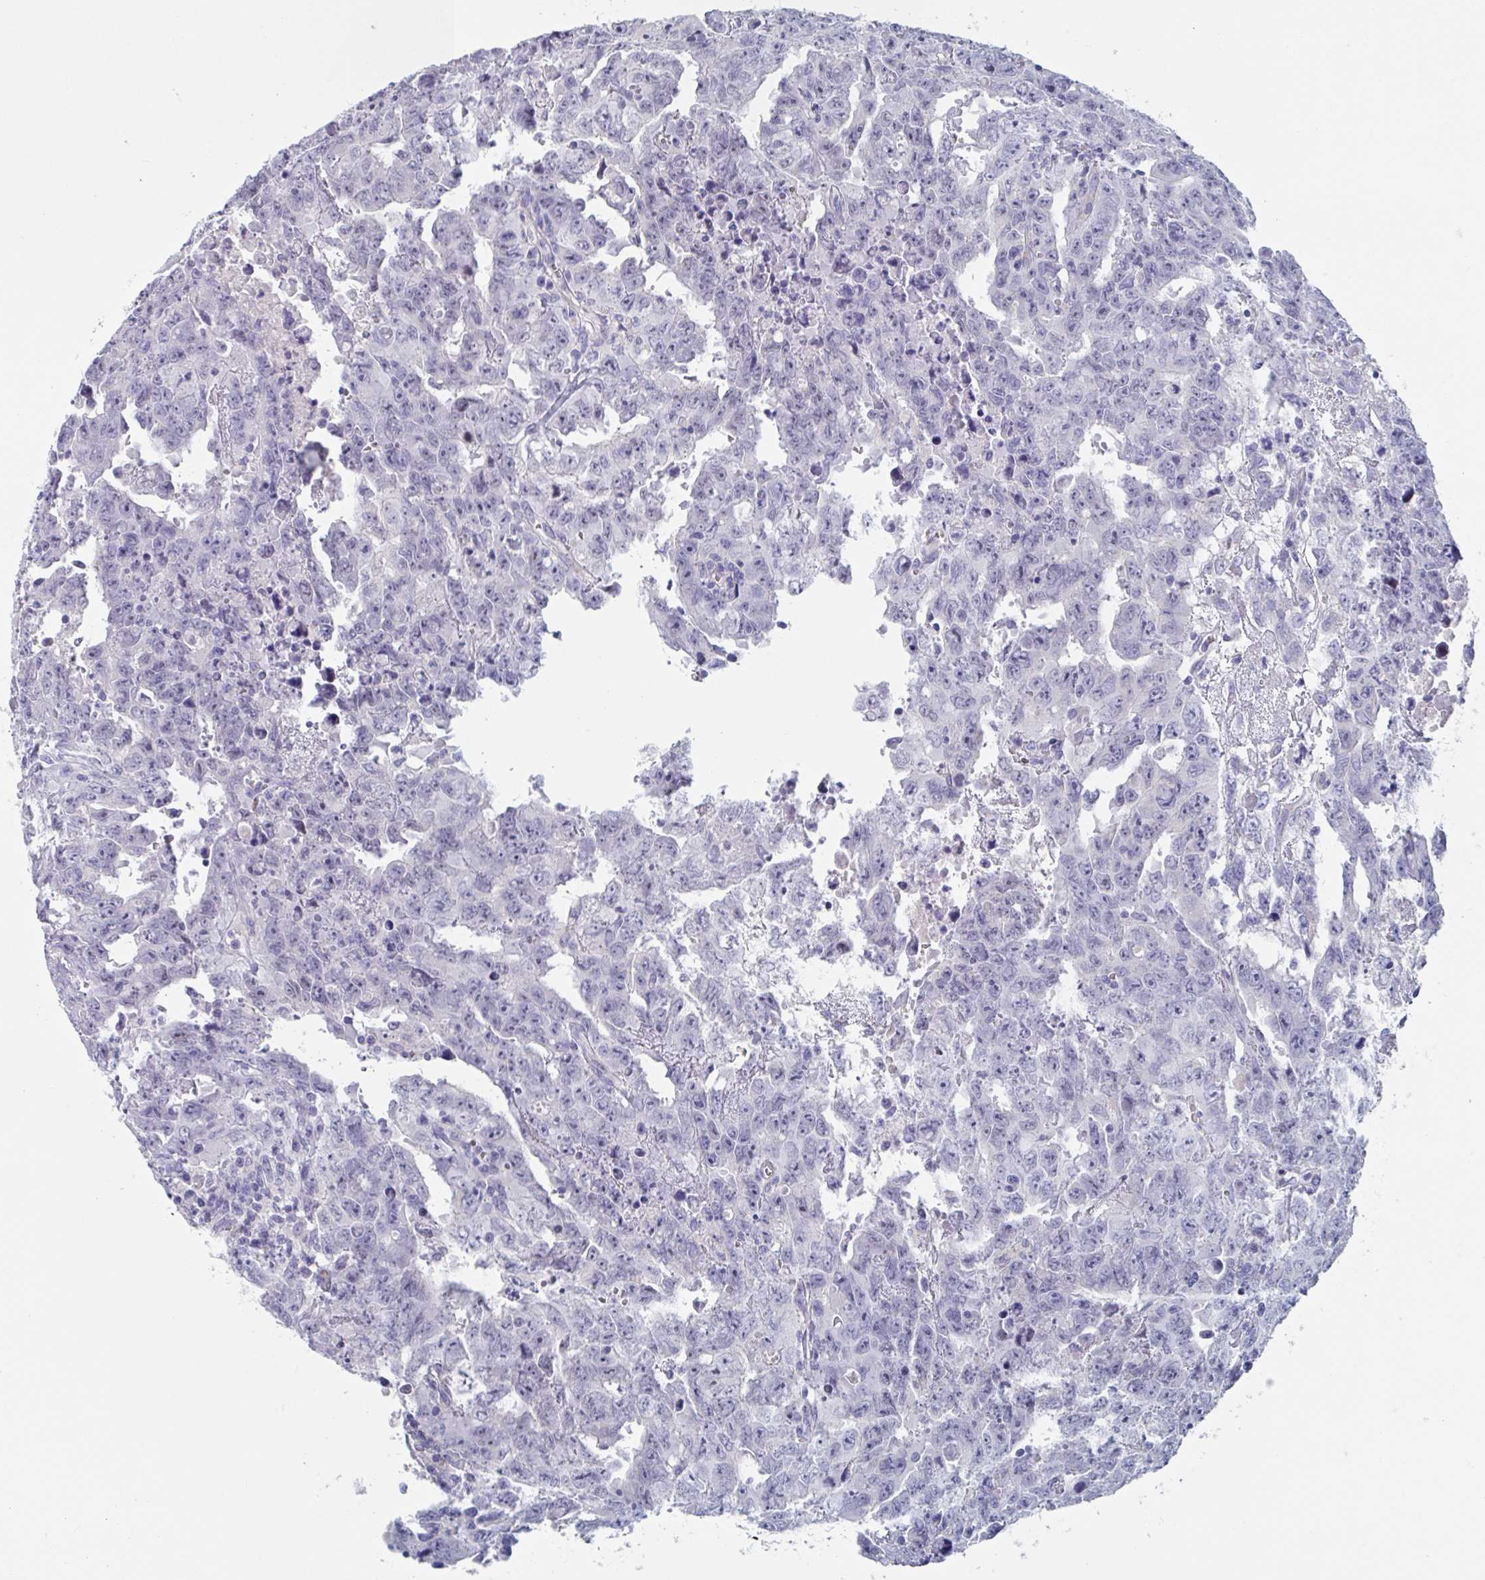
{"staining": {"intensity": "negative", "quantity": "none", "location": "none"}, "tissue": "testis cancer", "cell_type": "Tumor cells", "image_type": "cancer", "snomed": [{"axis": "morphology", "description": "Carcinoma, Embryonal, NOS"}, {"axis": "topography", "description": "Testis"}], "caption": "An immunohistochemistry (IHC) image of testis cancer (embryonal carcinoma) is shown. There is no staining in tumor cells of testis cancer (embryonal carcinoma).", "gene": "ABHD16A", "patient": {"sex": "male", "age": 24}}